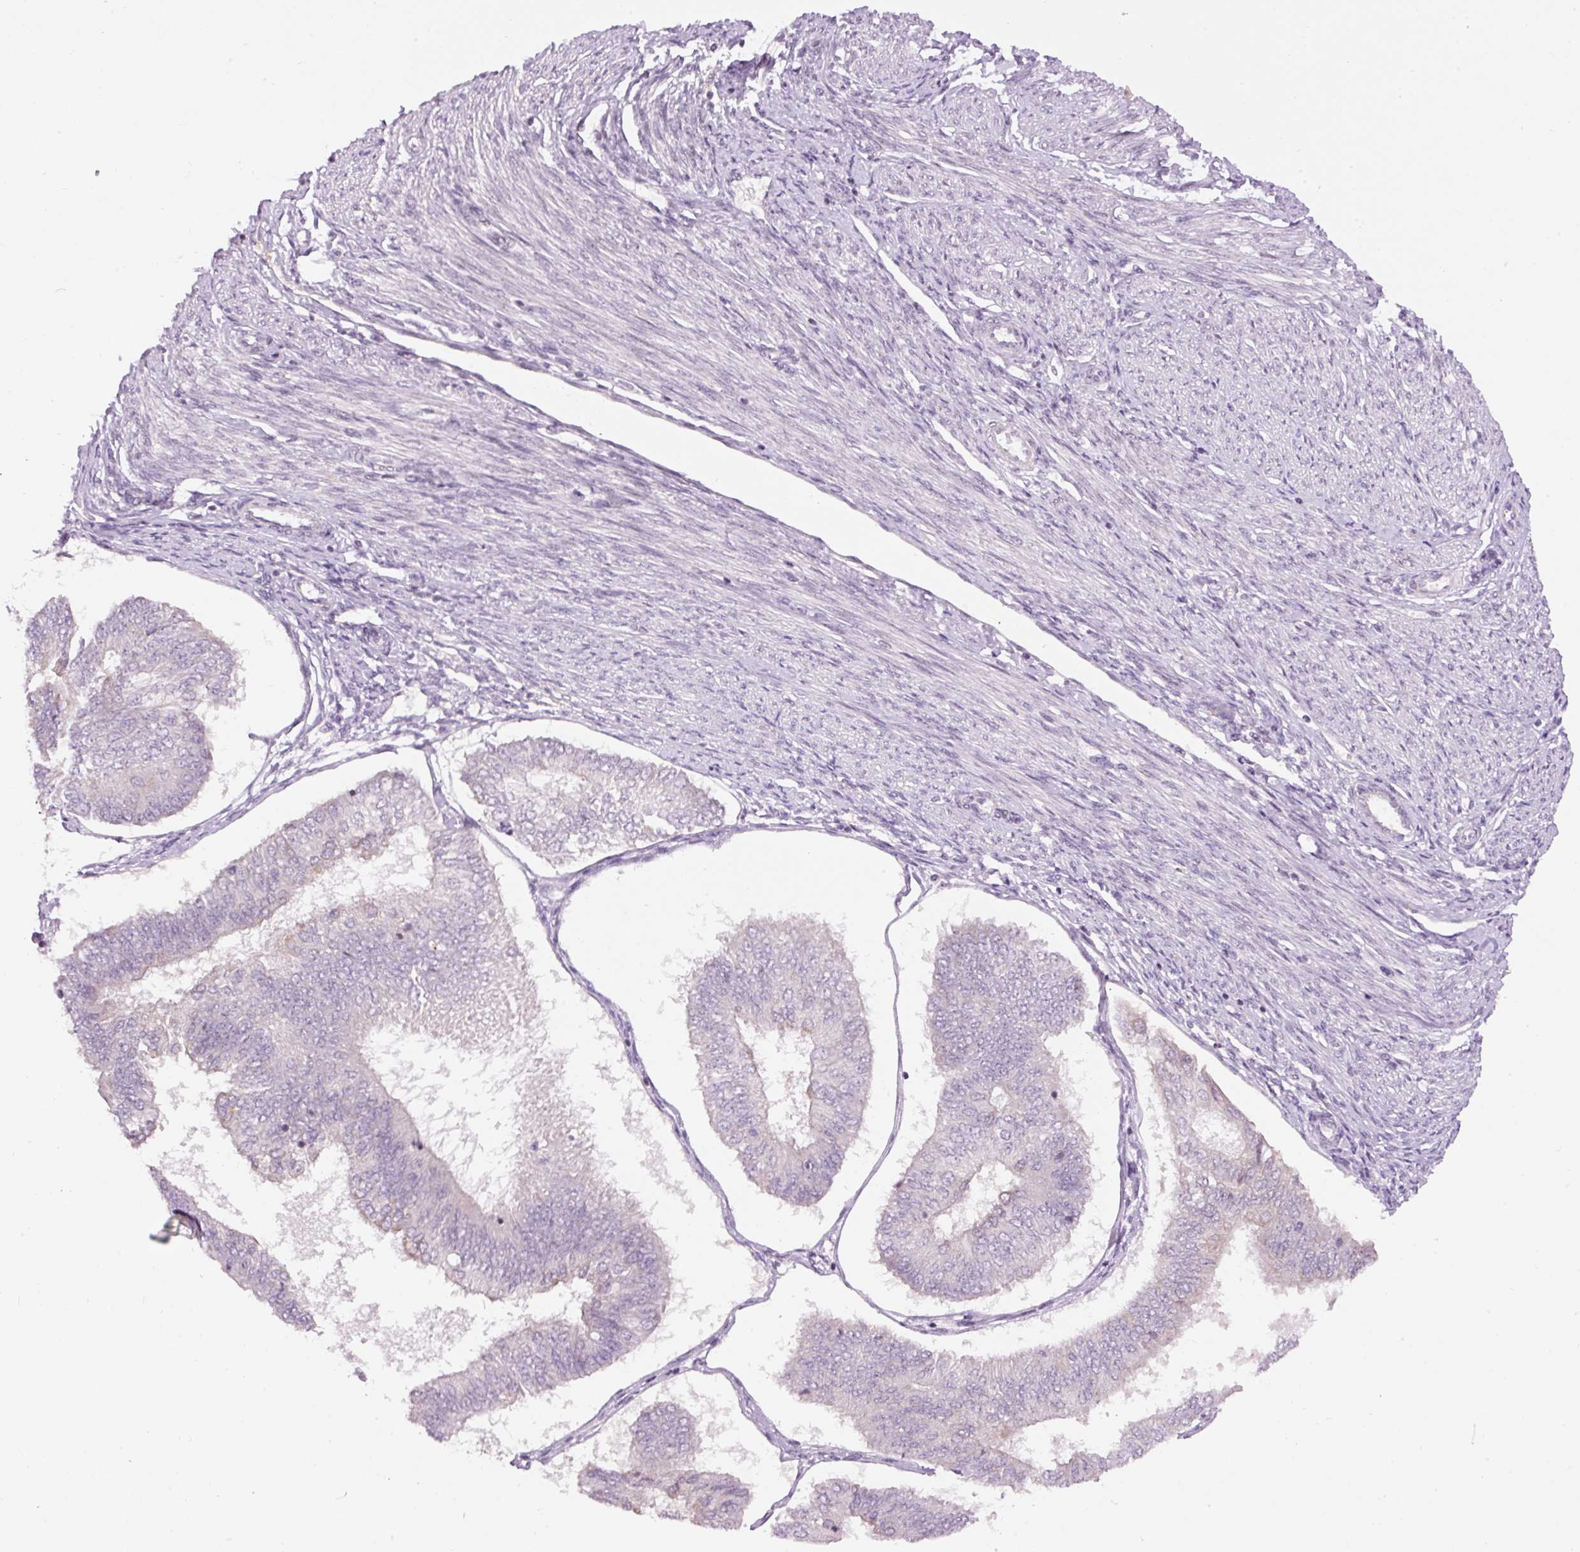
{"staining": {"intensity": "negative", "quantity": "none", "location": "none"}, "tissue": "endometrial cancer", "cell_type": "Tumor cells", "image_type": "cancer", "snomed": [{"axis": "morphology", "description": "Adenocarcinoma, NOS"}, {"axis": "topography", "description": "Endometrium"}], "caption": "Protein analysis of endometrial cancer (adenocarcinoma) shows no significant staining in tumor cells.", "gene": "ABHD11", "patient": {"sex": "female", "age": 58}}